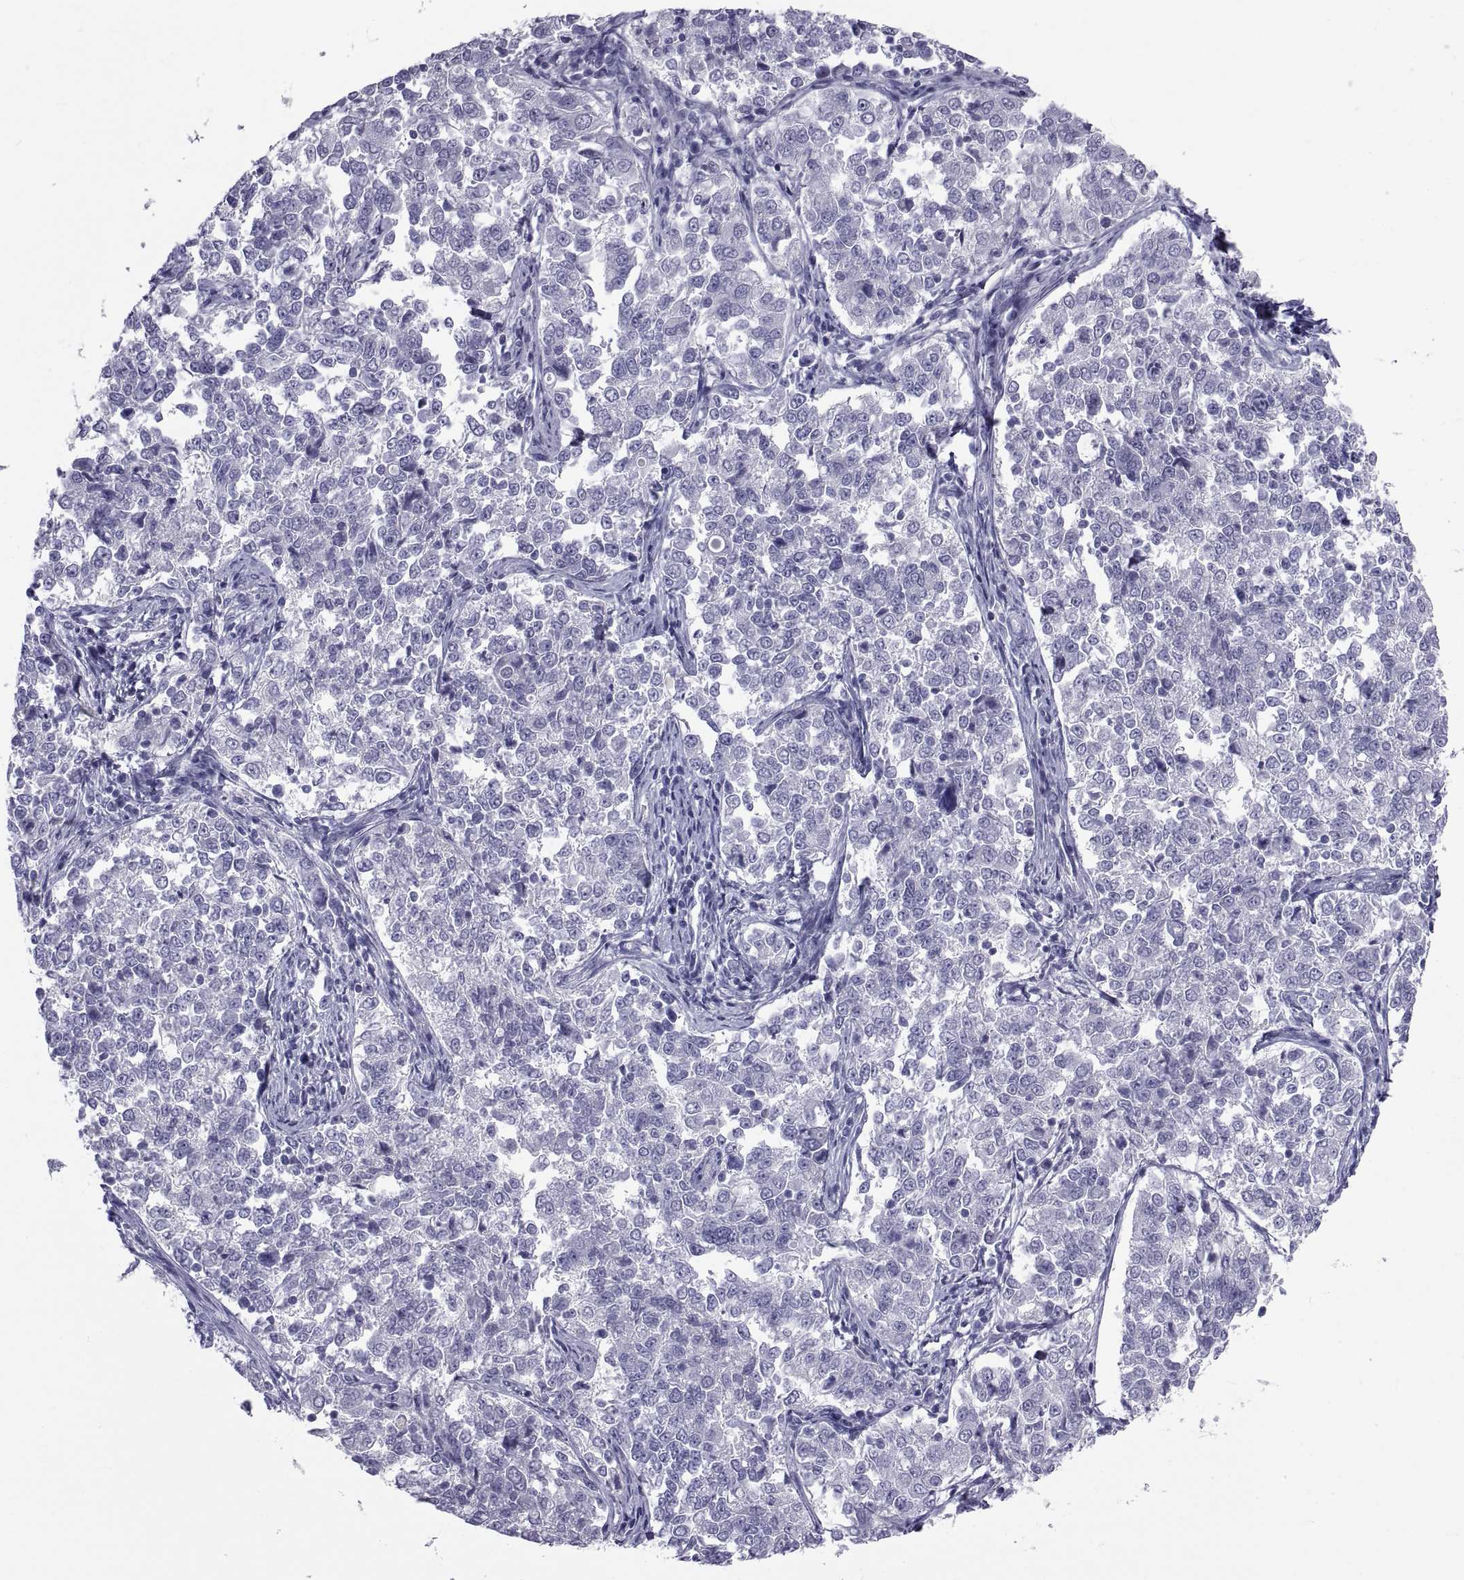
{"staining": {"intensity": "negative", "quantity": "none", "location": "none"}, "tissue": "endometrial cancer", "cell_type": "Tumor cells", "image_type": "cancer", "snomed": [{"axis": "morphology", "description": "Adenocarcinoma, NOS"}, {"axis": "topography", "description": "Endometrium"}], "caption": "Endometrial cancer stained for a protein using immunohistochemistry shows no expression tumor cells.", "gene": "NPTX2", "patient": {"sex": "female", "age": 43}}